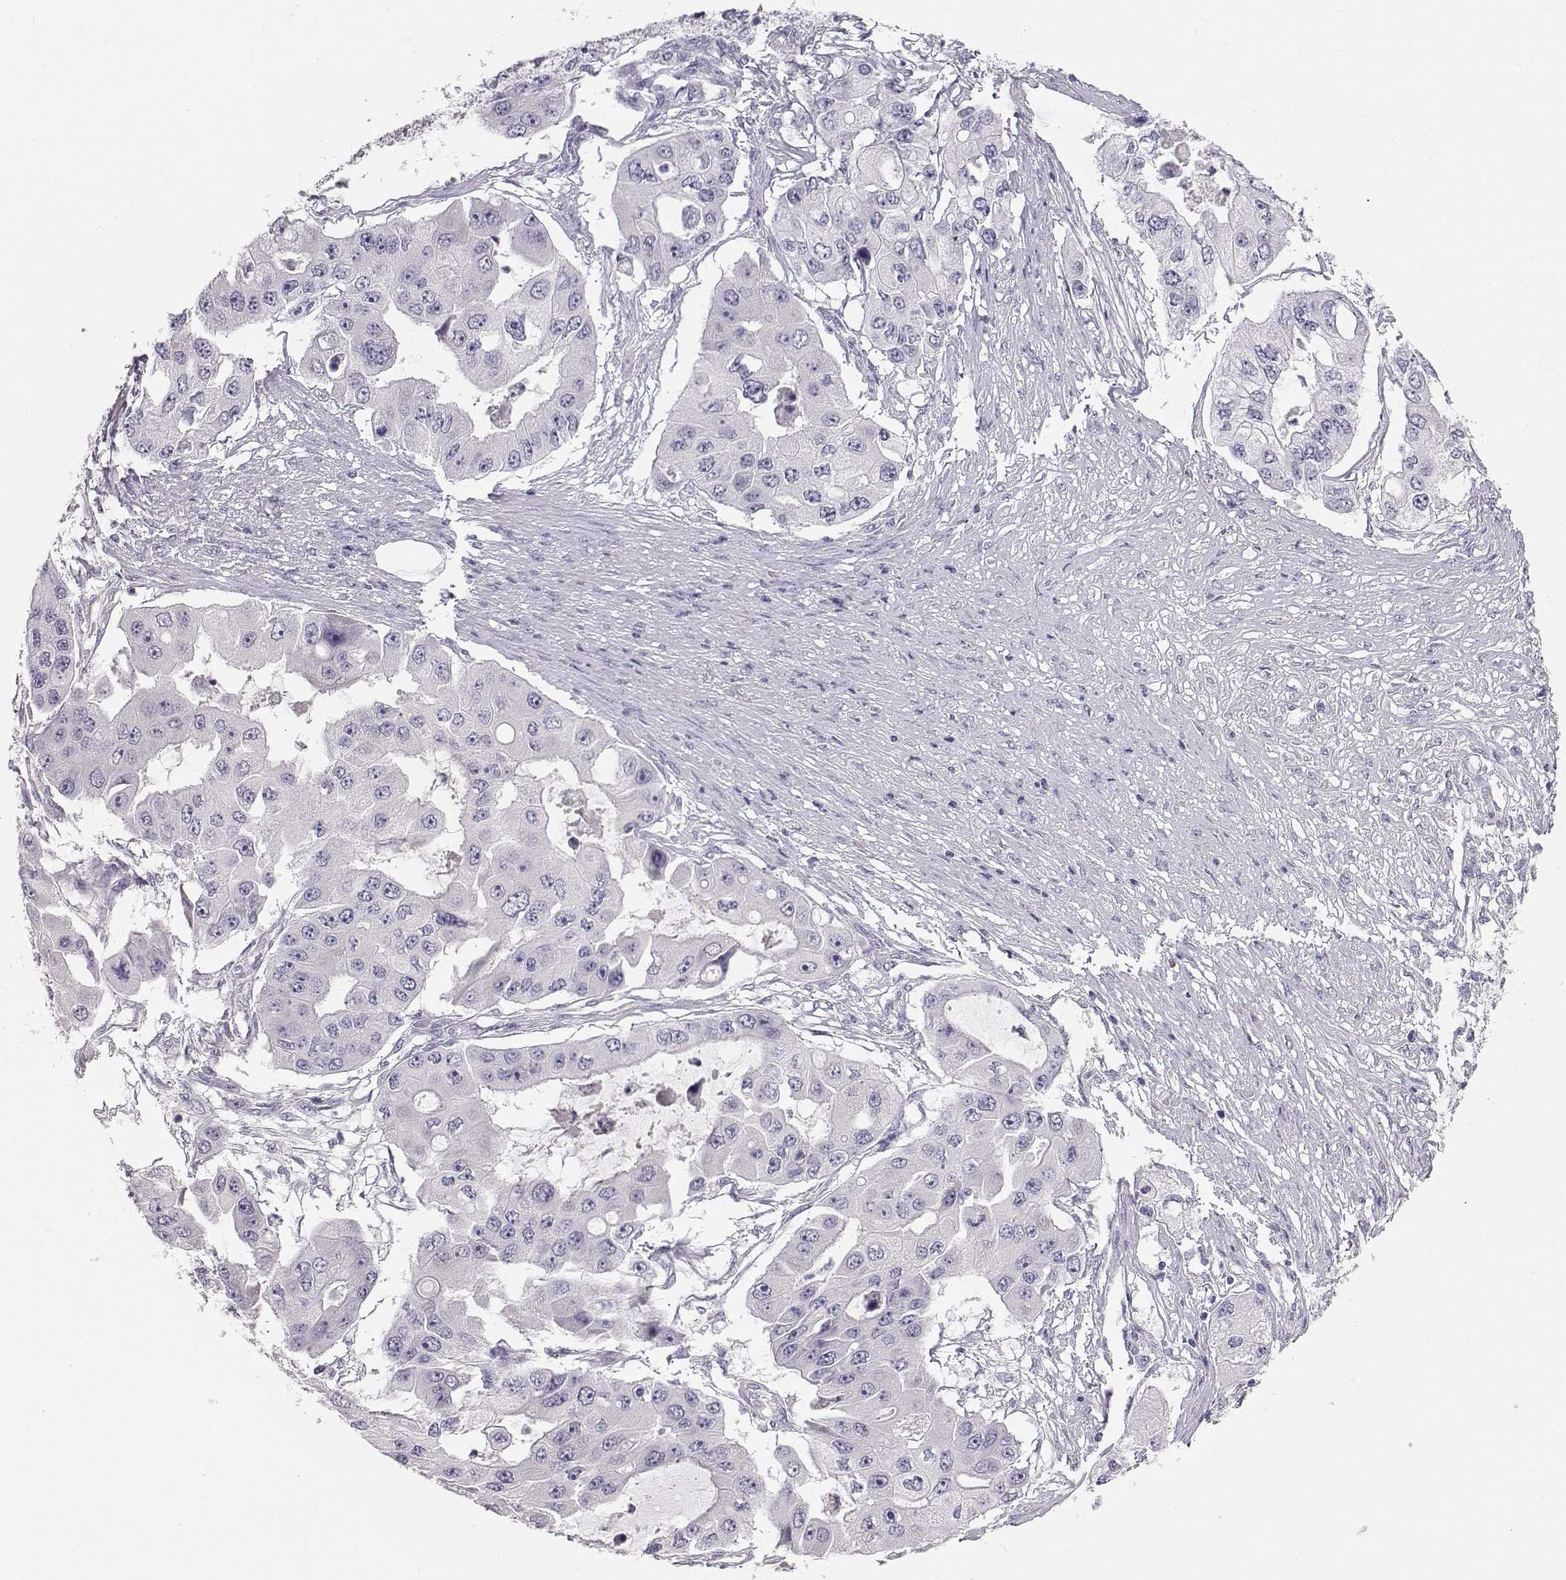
{"staining": {"intensity": "negative", "quantity": "none", "location": "none"}, "tissue": "ovarian cancer", "cell_type": "Tumor cells", "image_type": "cancer", "snomed": [{"axis": "morphology", "description": "Cystadenocarcinoma, serous, NOS"}, {"axis": "topography", "description": "Ovary"}], "caption": "Tumor cells show no significant expression in ovarian cancer. (Immunohistochemistry, brightfield microscopy, high magnification).", "gene": "TTC26", "patient": {"sex": "female", "age": 56}}